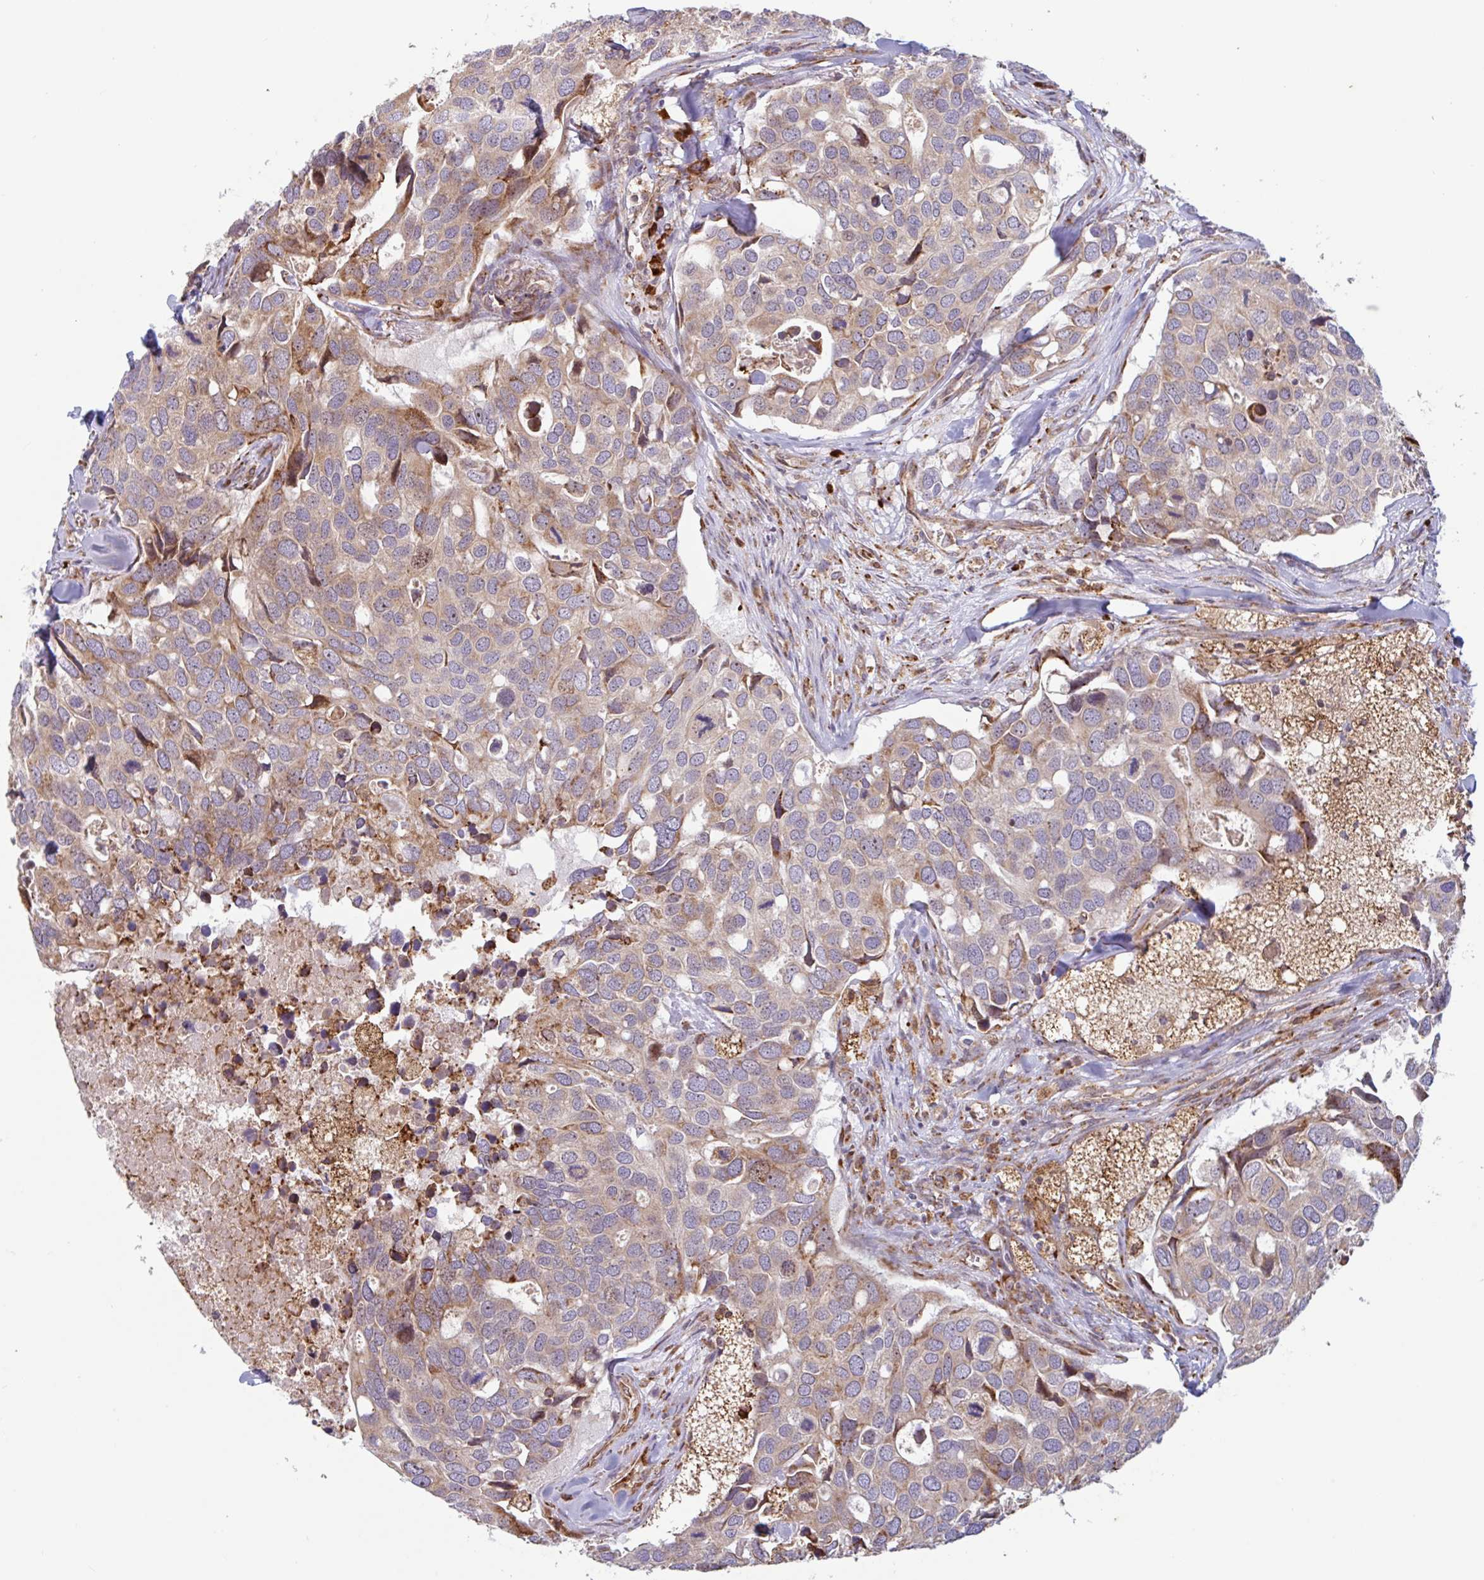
{"staining": {"intensity": "moderate", "quantity": "25%-75%", "location": "cytoplasmic/membranous"}, "tissue": "breast cancer", "cell_type": "Tumor cells", "image_type": "cancer", "snomed": [{"axis": "morphology", "description": "Duct carcinoma"}, {"axis": "topography", "description": "Breast"}], "caption": "The image exhibits staining of breast cancer, revealing moderate cytoplasmic/membranous protein expression (brown color) within tumor cells.", "gene": "RIT1", "patient": {"sex": "female", "age": 83}}